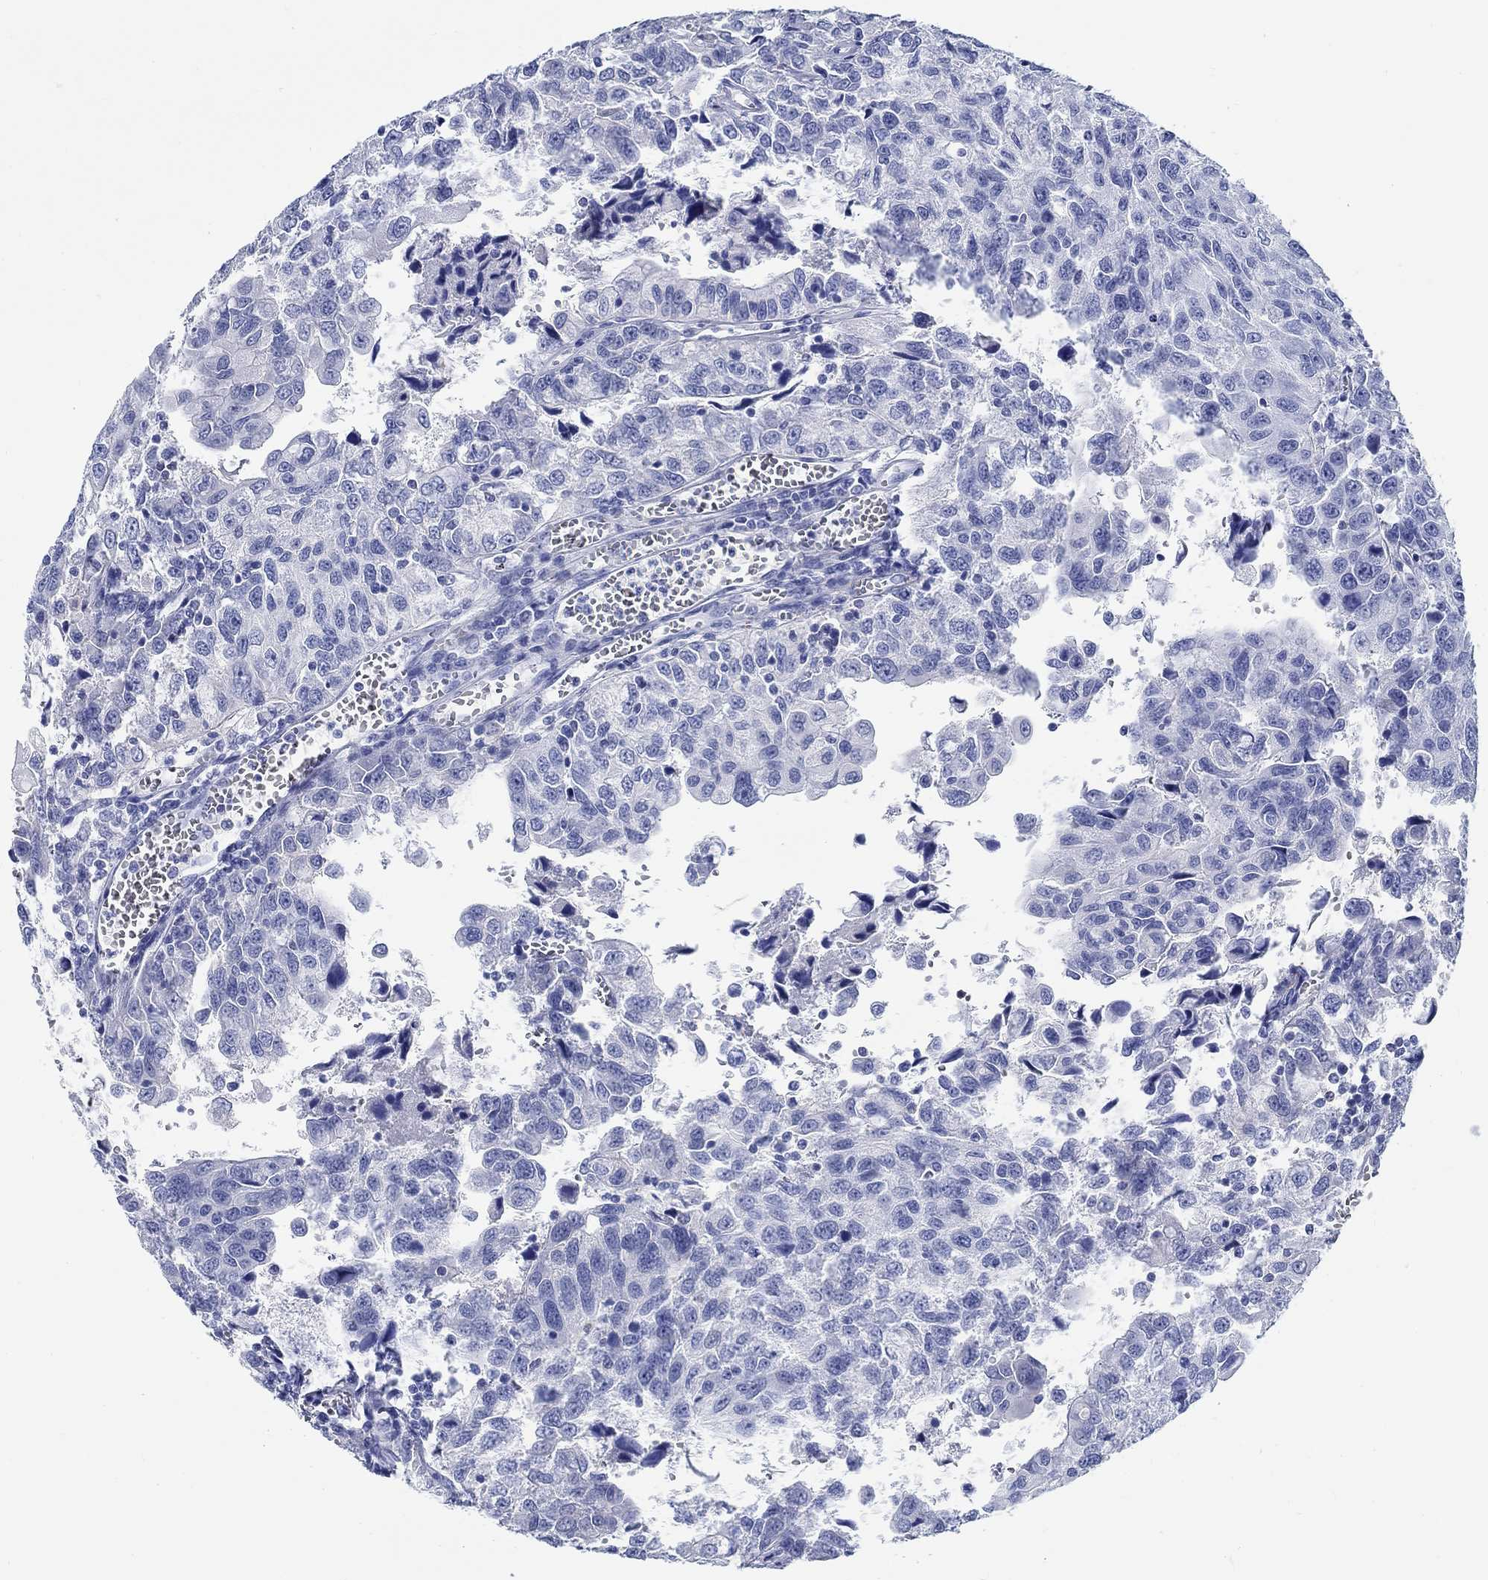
{"staining": {"intensity": "negative", "quantity": "none", "location": "none"}, "tissue": "urothelial cancer", "cell_type": "Tumor cells", "image_type": "cancer", "snomed": [{"axis": "morphology", "description": "Urothelial carcinoma, NOS"}, {"axis": "morphology", "description": "Urothelial carcinoma, High grade"}, {"axis": "topography", "description": "Urinary bladder"}], "caption": "This is an immunohistochemistry micrograph of high-grade urothelial carcinoma. There is no staining in tumor cells.", "gene": "FBXO2", "patient": {"sex": "female", "age": 73}}